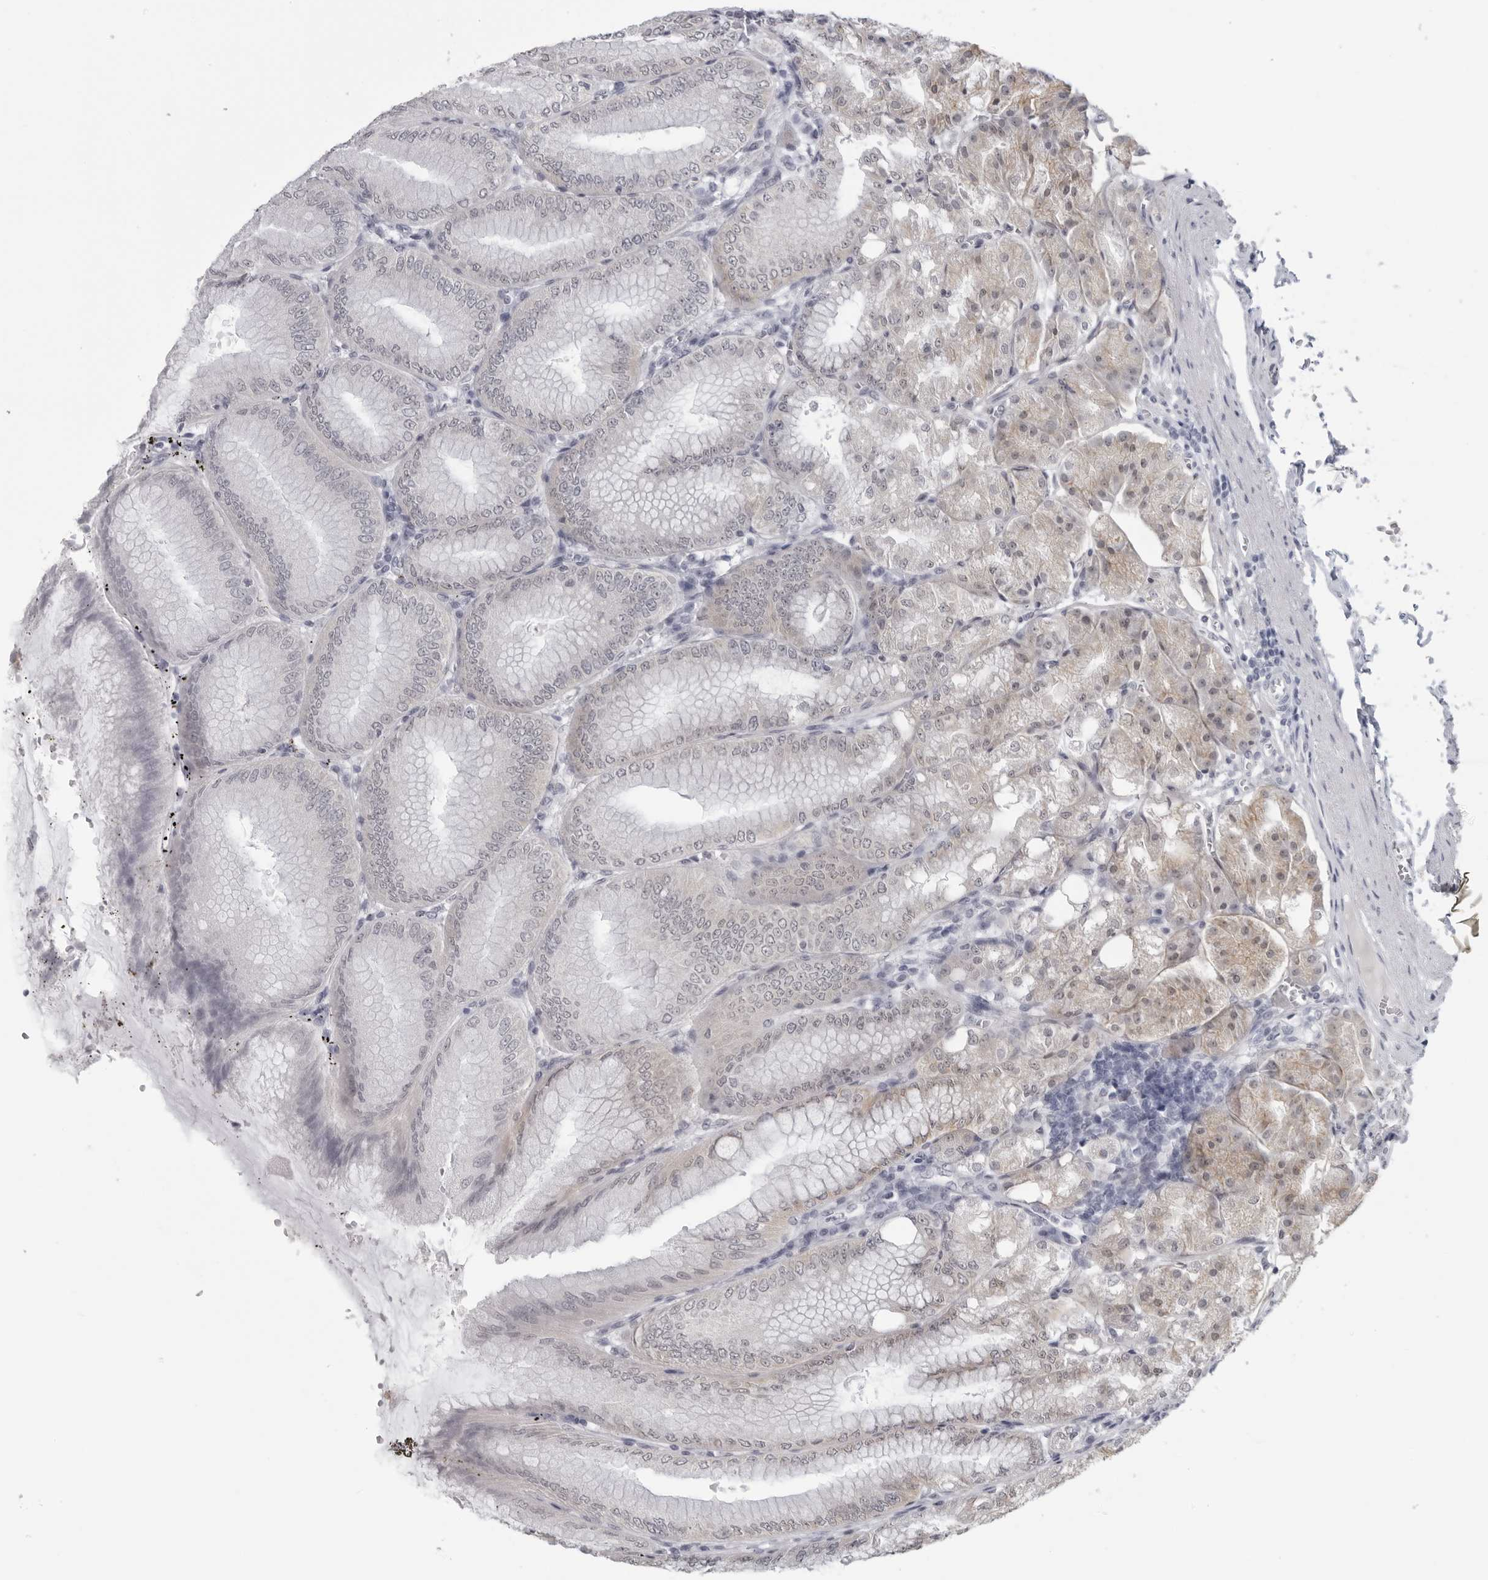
{"staining": {"intensity": "moderate", "quantity": "25%-75%", "location": "cytoplasmic/membranous"}, "tissue": "stomach", "cell_type": "Glandular cells", "image_type": "normal", "snomed": [{"axis": "morphology", "description": "Normal tissue, NOS"}, {"axis": "topography", "description": "Stomach, lower"}], "caption": "Moderate cytoplasmic/membranous staining is seen in approximately 25%-75% of glandular cells in normal stomach.", "gene": "OPLAH", "patient": {"sex": "male", "age": 71}}